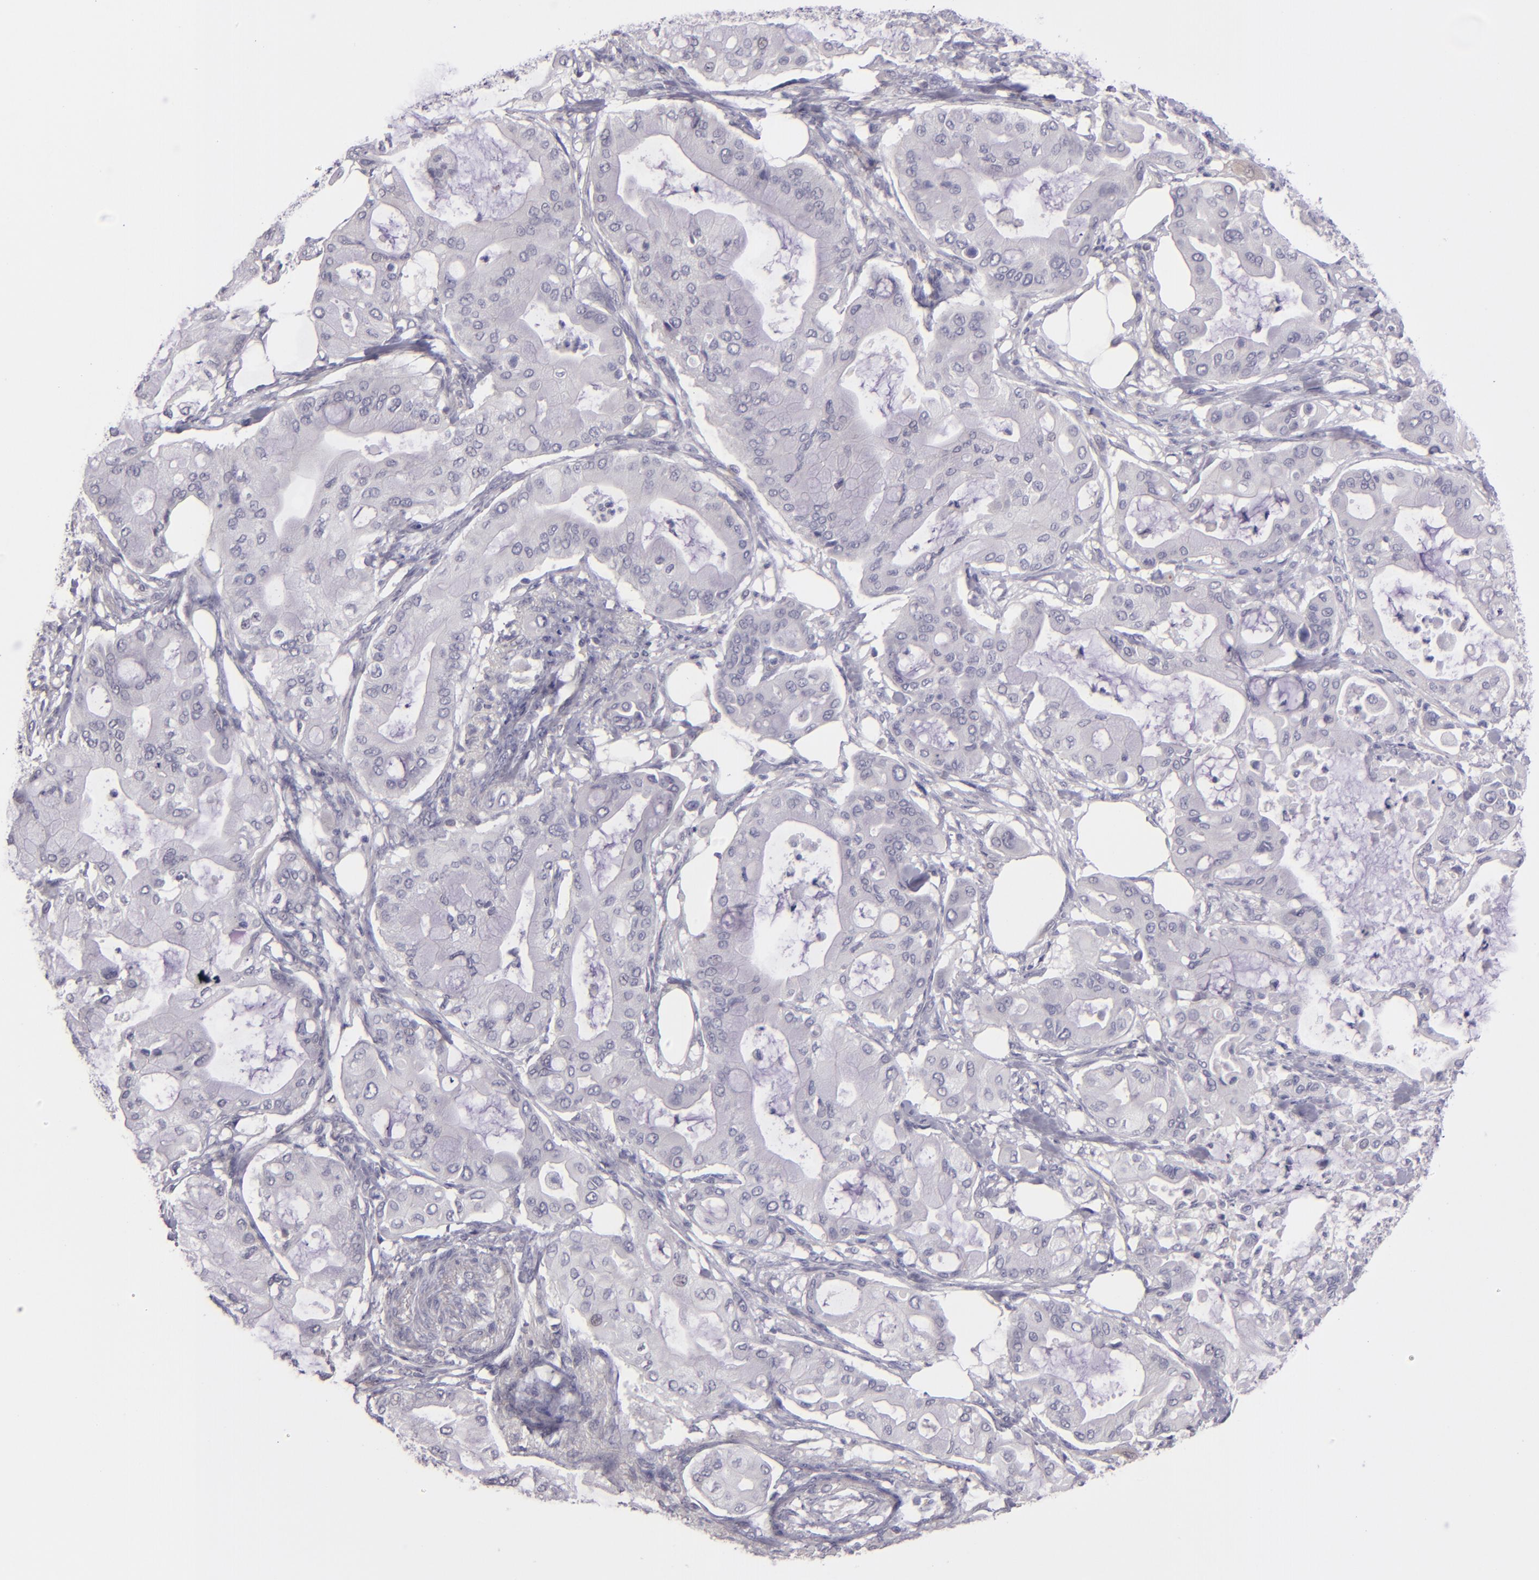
{"staining": {"intensity": "negative", "quantity": "none", "location": "none"}, "tissue": "pancreatic cancer", "cell_type": "Tumor cells", "image_type": "cancer", "snomed": [{"axis": "morphology", "description": "Adenocarcinoma, NOS"}, {"axis": "morphology", "description": "Adenocarcinoma, metastatic, NOS"}, {"axis": "topography", "description": "Lymph node"}, {"axis": "topography", "description": "Pancreas"}, {"axis": "topography", "description": "Duodenum"}], "caption": "This photomicrograph is of pancreatic cancer stained with immunohistochemistry (IHC) to label a protein in brown with the nuclei are counter-stained blue. There is no positivity in tumor cells.", "gene": "SNCB", "patient": {"sex": "female", "age": 64}}